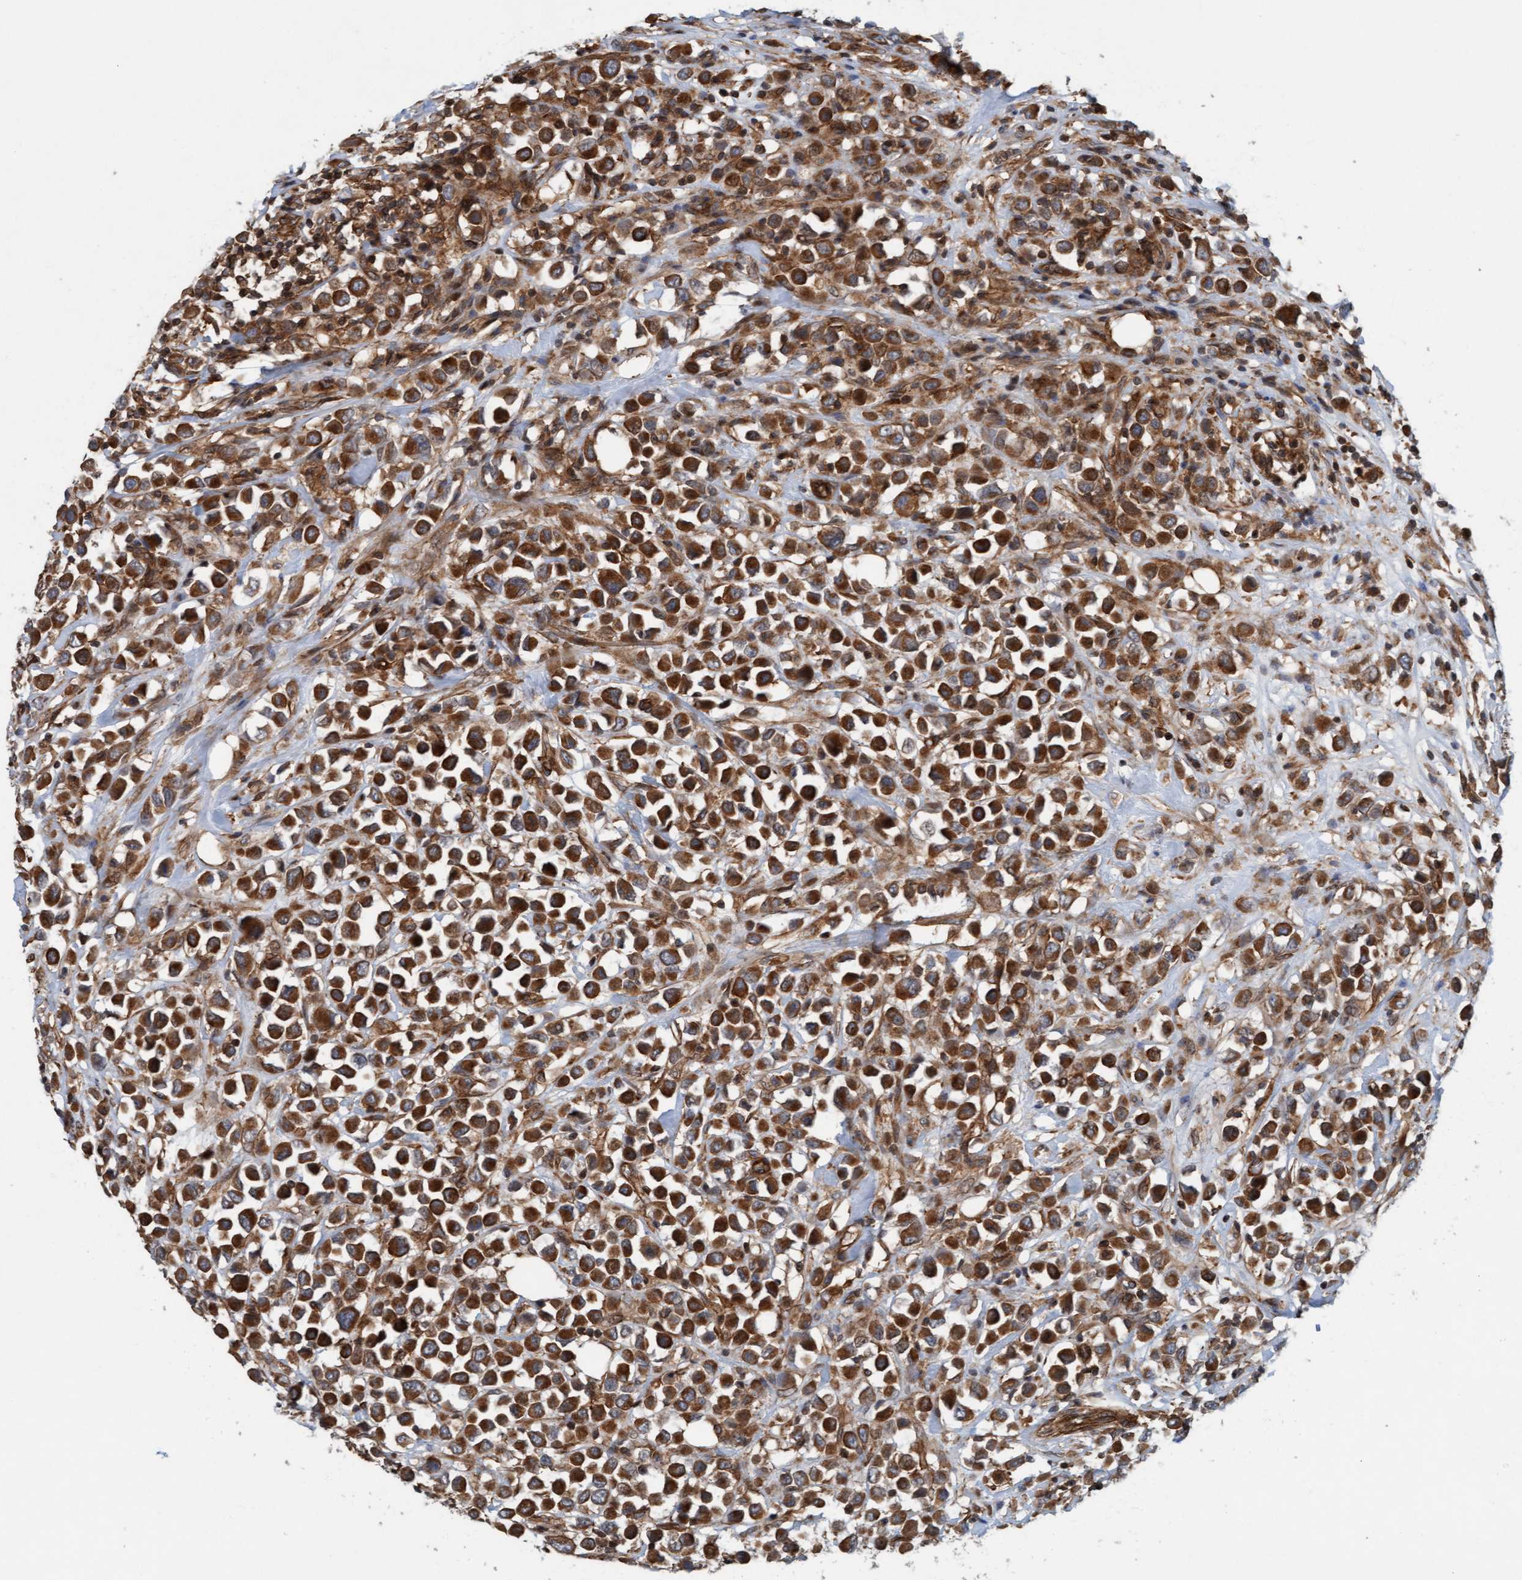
{"staining": {"intensity": "strong", "quantity": ">75%", "location": "cytoplasmic/membranous"}, "tissue": "breast cancer", "cell_type": "Tumor cells", "image_type": "cancer", "snomed": [{"axis": "morphology", "description": "Duct carcinoma"}, {"axis": "topography", "description": "Breast"}], "caption": "Breast cancer (invasive ductal carcinoma) stained with a brown dye demonstrates strong cytoplasmic/membranous positive expression in approximately >75% of tumor cells.", "gene": "ERAL1", "patient": {"sex": "female", "age": 61}}